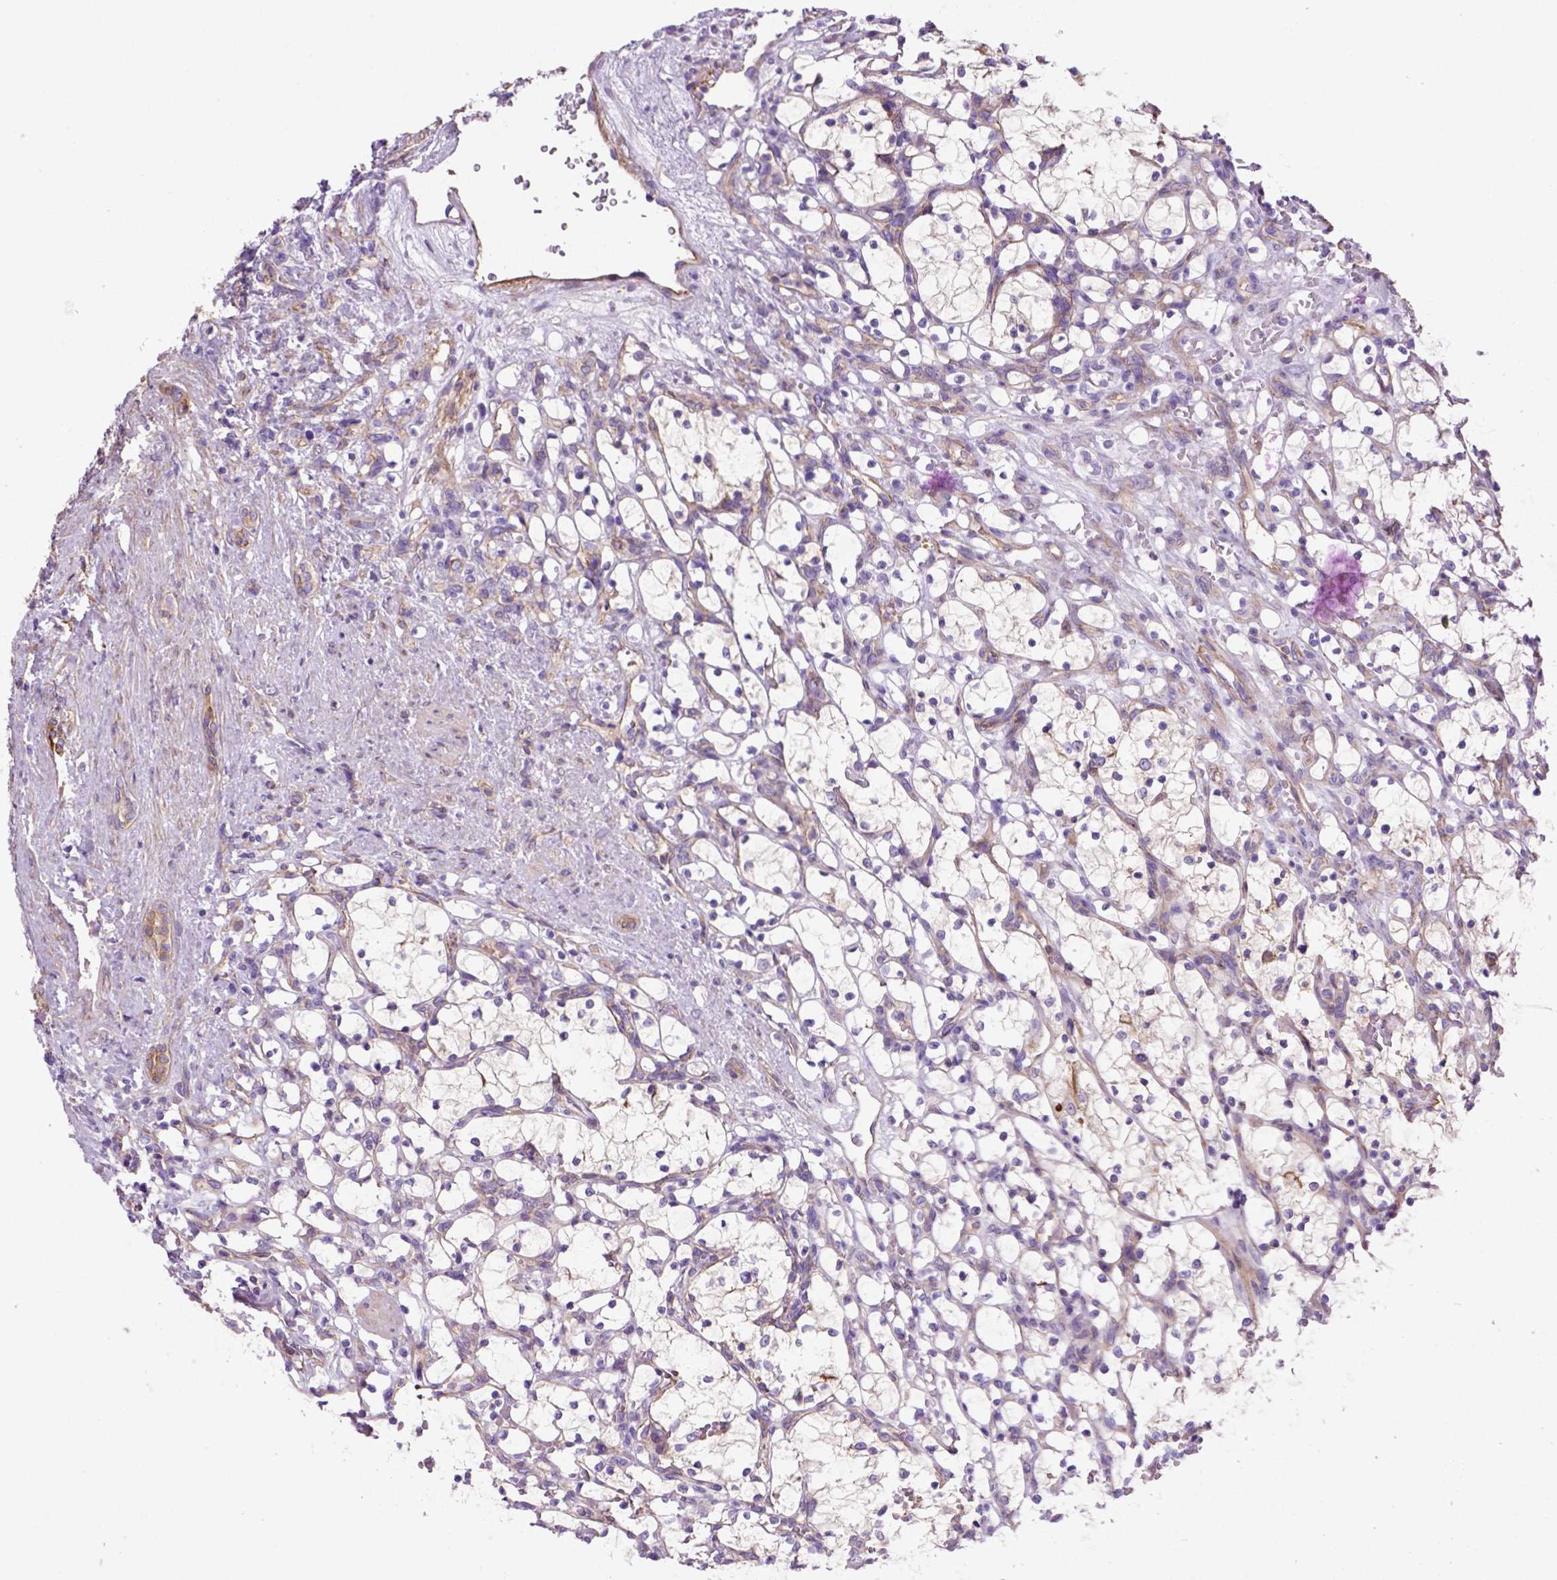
{"staining": {"intensity": "moderate", "quantity": "<25%", "location": "cytoplasmic/membranous"}, "tissue": "renal cancer", "cell_type": "Tumor cells", "image_type": "cancer", "snomed": [{"axis": "morphology", "description": "Adenocarcinoma, NOS"}, {"axis": "topography", "description": "Kidney"}], "caption": "Immunohistochemical staining of adenocarcinoma (renal) displays low levels of moderate cytoplasmic/membranous expression in about <25% of tumor cells.", "gene": "PEX12", "patient": {"sex": "female", "age": 69}}